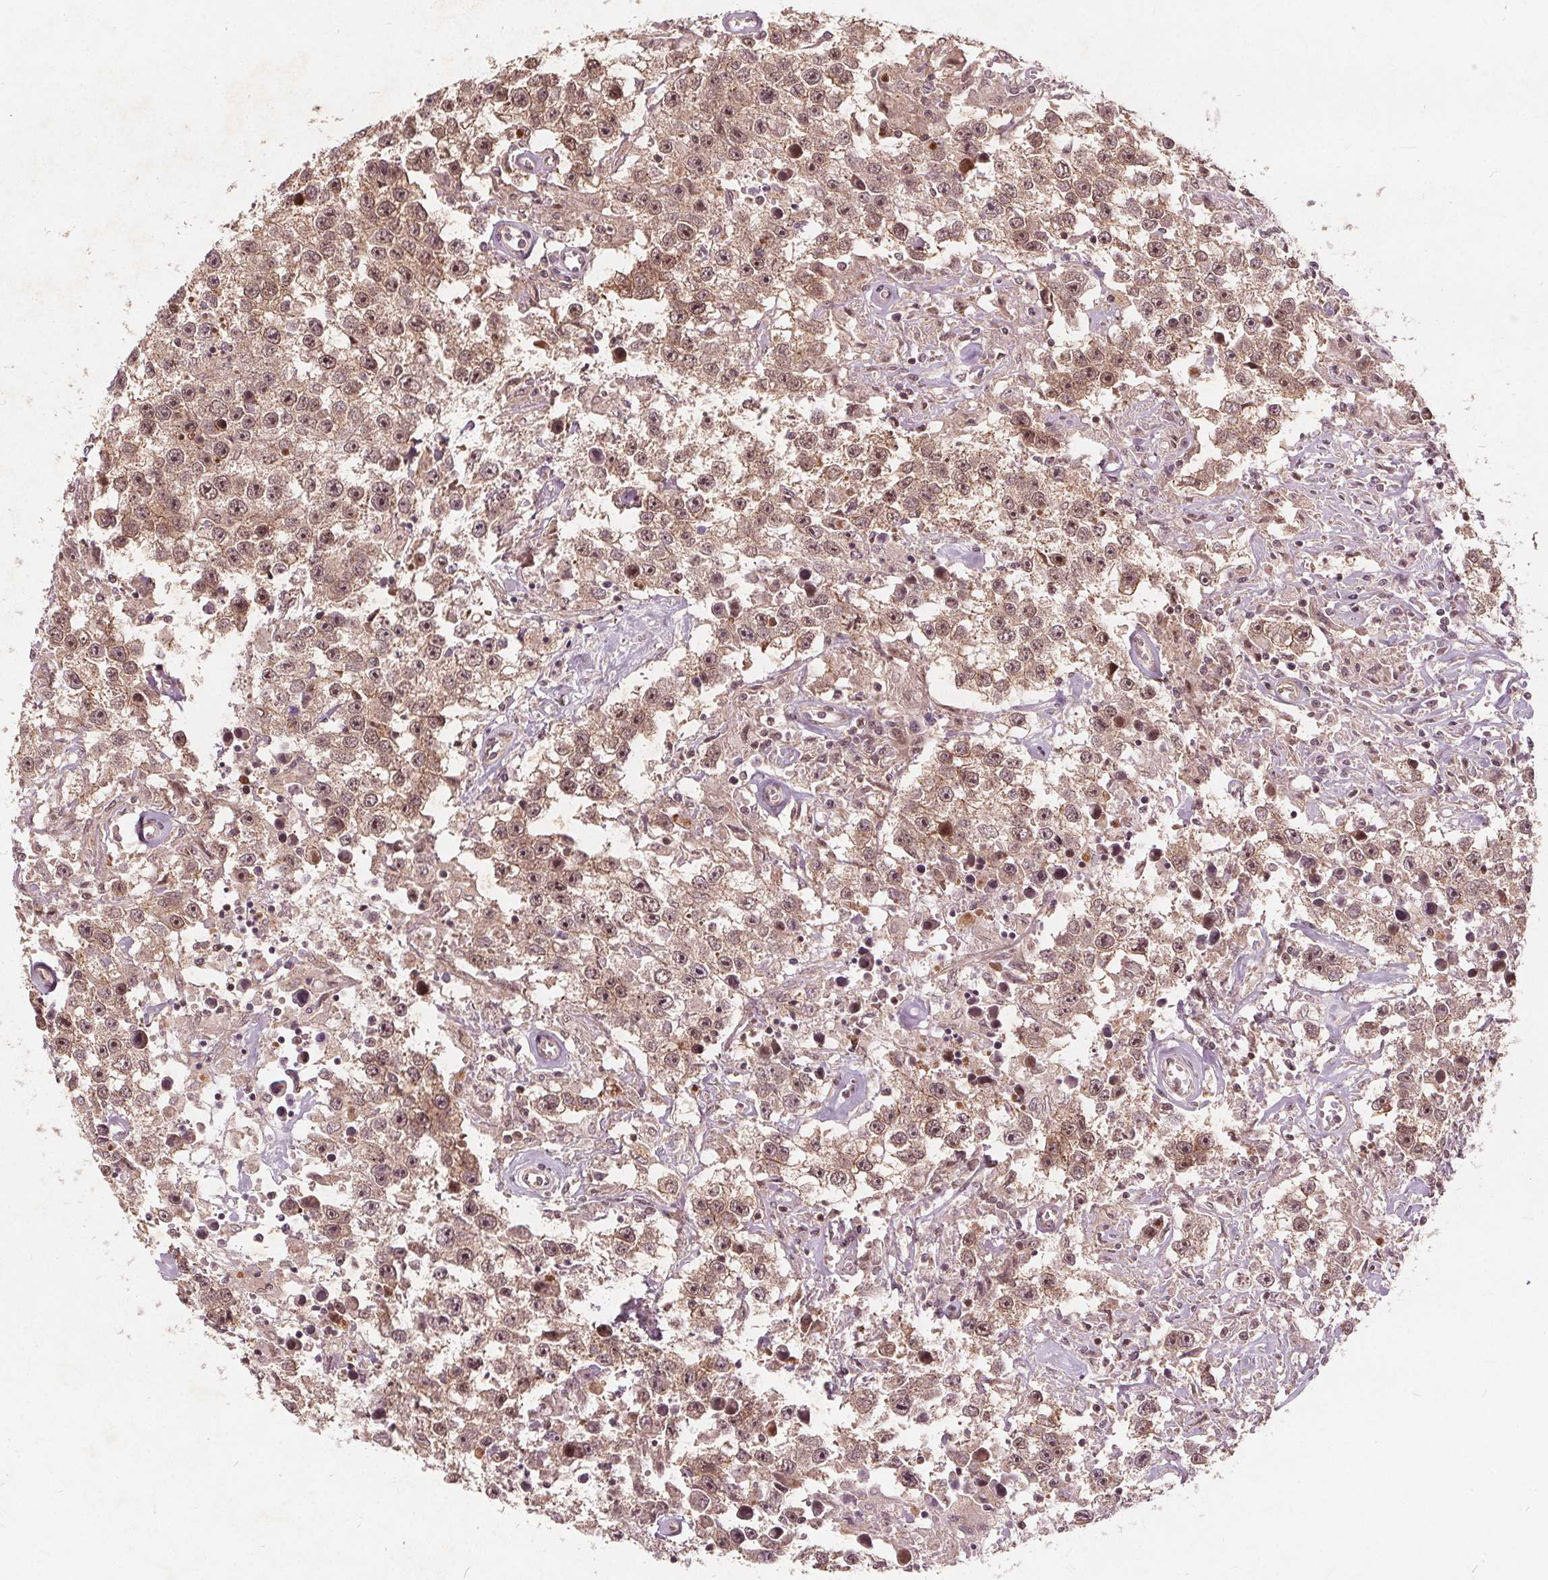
{"staining": {"intensity": "moderate", "quantity": ">75%", "location": "cytoplasmic/membranous,nuclear"}, "tissue": "testis cancer", "cell_type": "Tumor cells", "image_type": "cancer", "snomed": [{"axis": "morphology", "description": "Seminoma, NOS"}, {"axis": "topography", "description": "Testis"}], "caption": "Immunohistochemical staining of human testis seminoma shows moderate cytoplasmic/membranous and nuclear protein staining in approximately >75% of tumor cells.", "gene": "PPP1CB", "patient": {"sex": "male", "age": 43}}